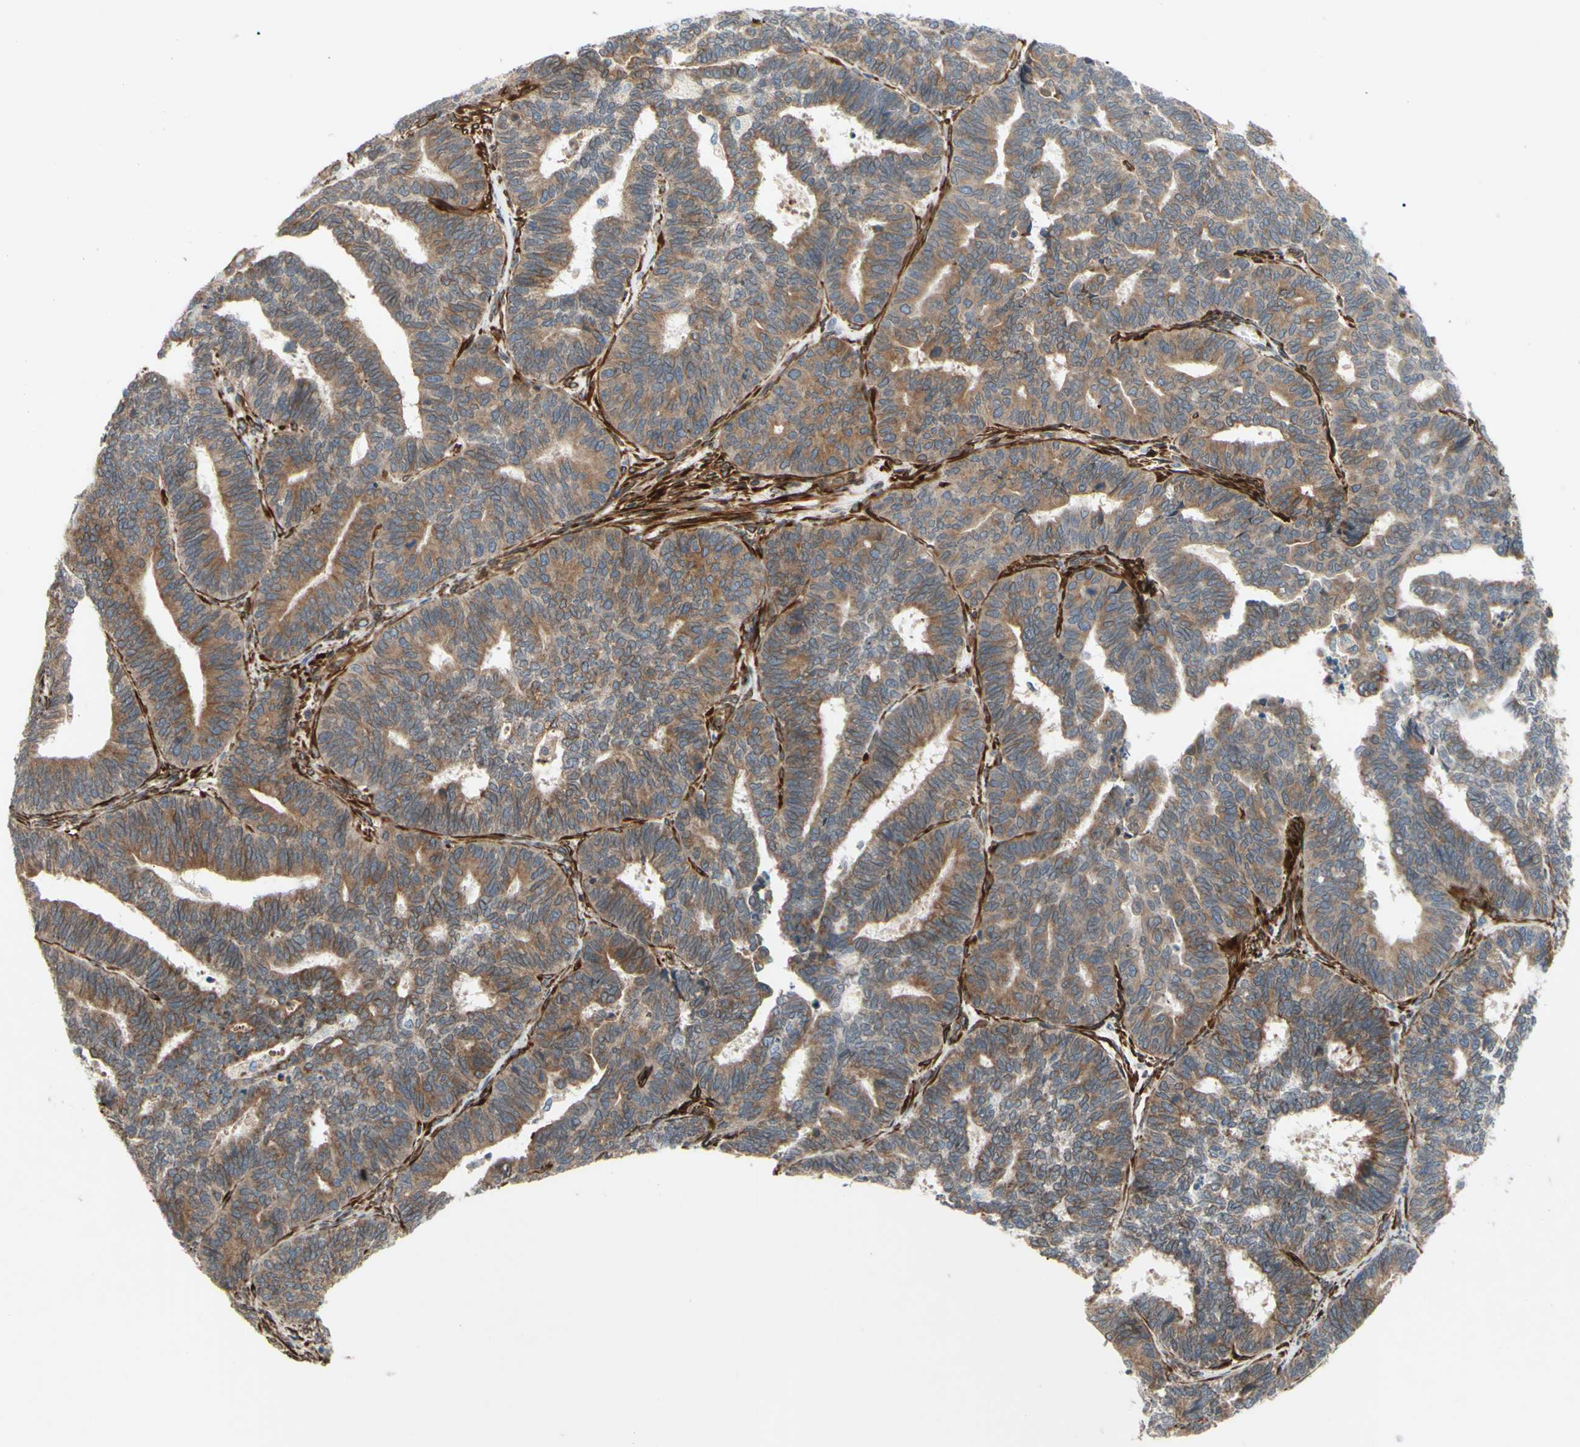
{"staining": {"intensity": "moderate", "quantity": ">75%", "location": "cytoplasmic/membranous"}, "tissue": "endometrial cancer", "cell_type": "Tumor cells", "image_type": "cancer", "snomed": [{"axis": "morphology", "description": "Adenocarcinoma, NOS"}, {"axis": "topography", "description": "Endometrium"}], "caption": "Immunohistochemical staining of endometrial adenocarcinoma shows medium levels of moderate cytoplasmic/membranous positivity in about >75% of tumor cells.", "gene": "PRAF2", "patient": {"sex": "female", "age": 70}}